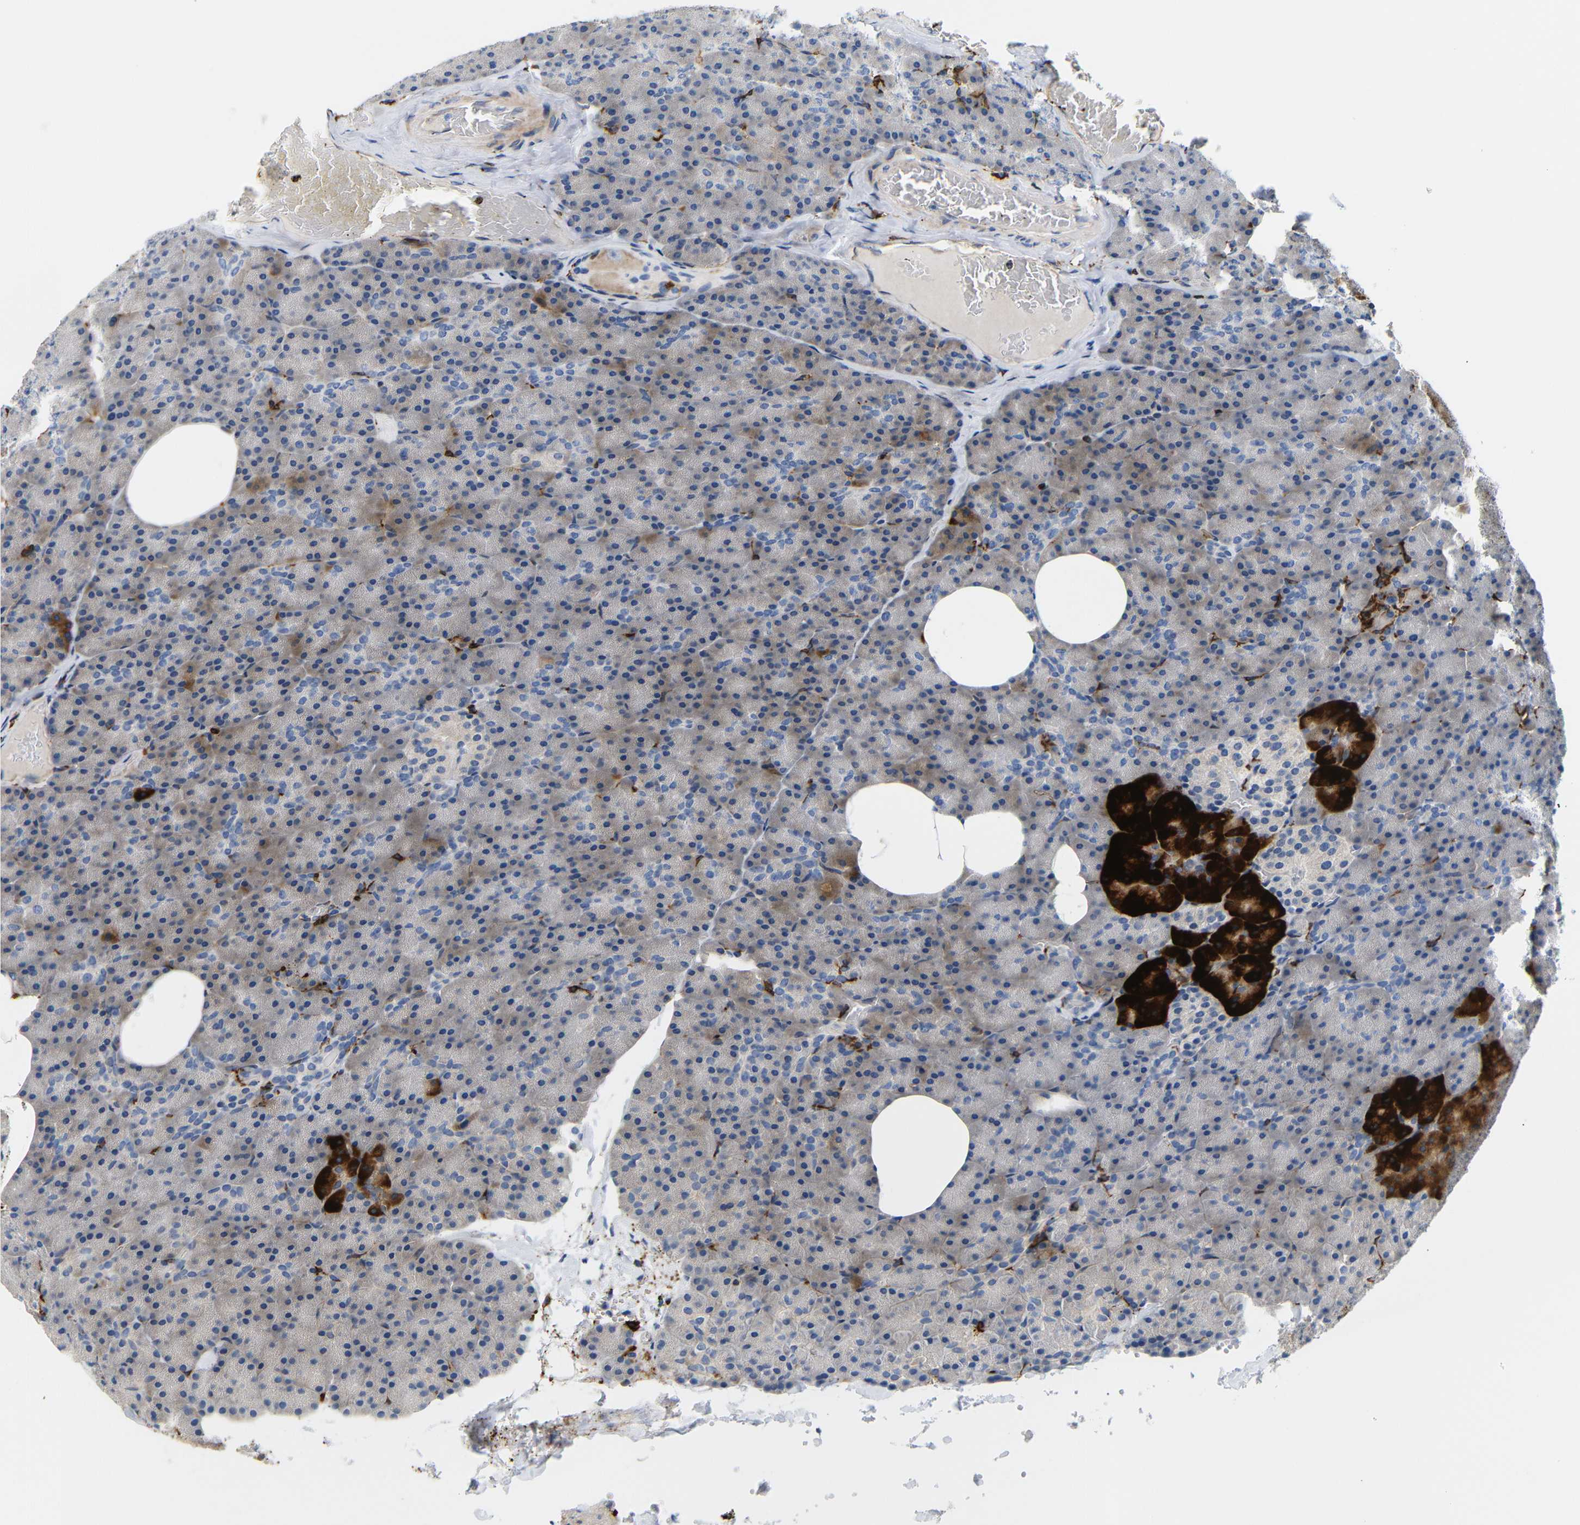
{"staining": {"intensity": "strong", "quantity": "<25%", "location": "cytoplasmic/membranous"}, "tissue": "pancreas", "cell_type": "Exocrine glandular cells", "image_type": "normal", "snomed": [{"axis": "morphology", "description": "Normal tissue, NOS"}, {"axis": "topography", "description": "Pancreas"}], "caption": "Immunohistochemistry photomicrograph of normal pancreas stained for a protein (brown), which exhibits medium levels of strong cytoplasmic/membranous positivity in approximately <25% of exocrine glandular cells.", "gene": "HLA", "patient": {"sex": "female", "age": 35}}